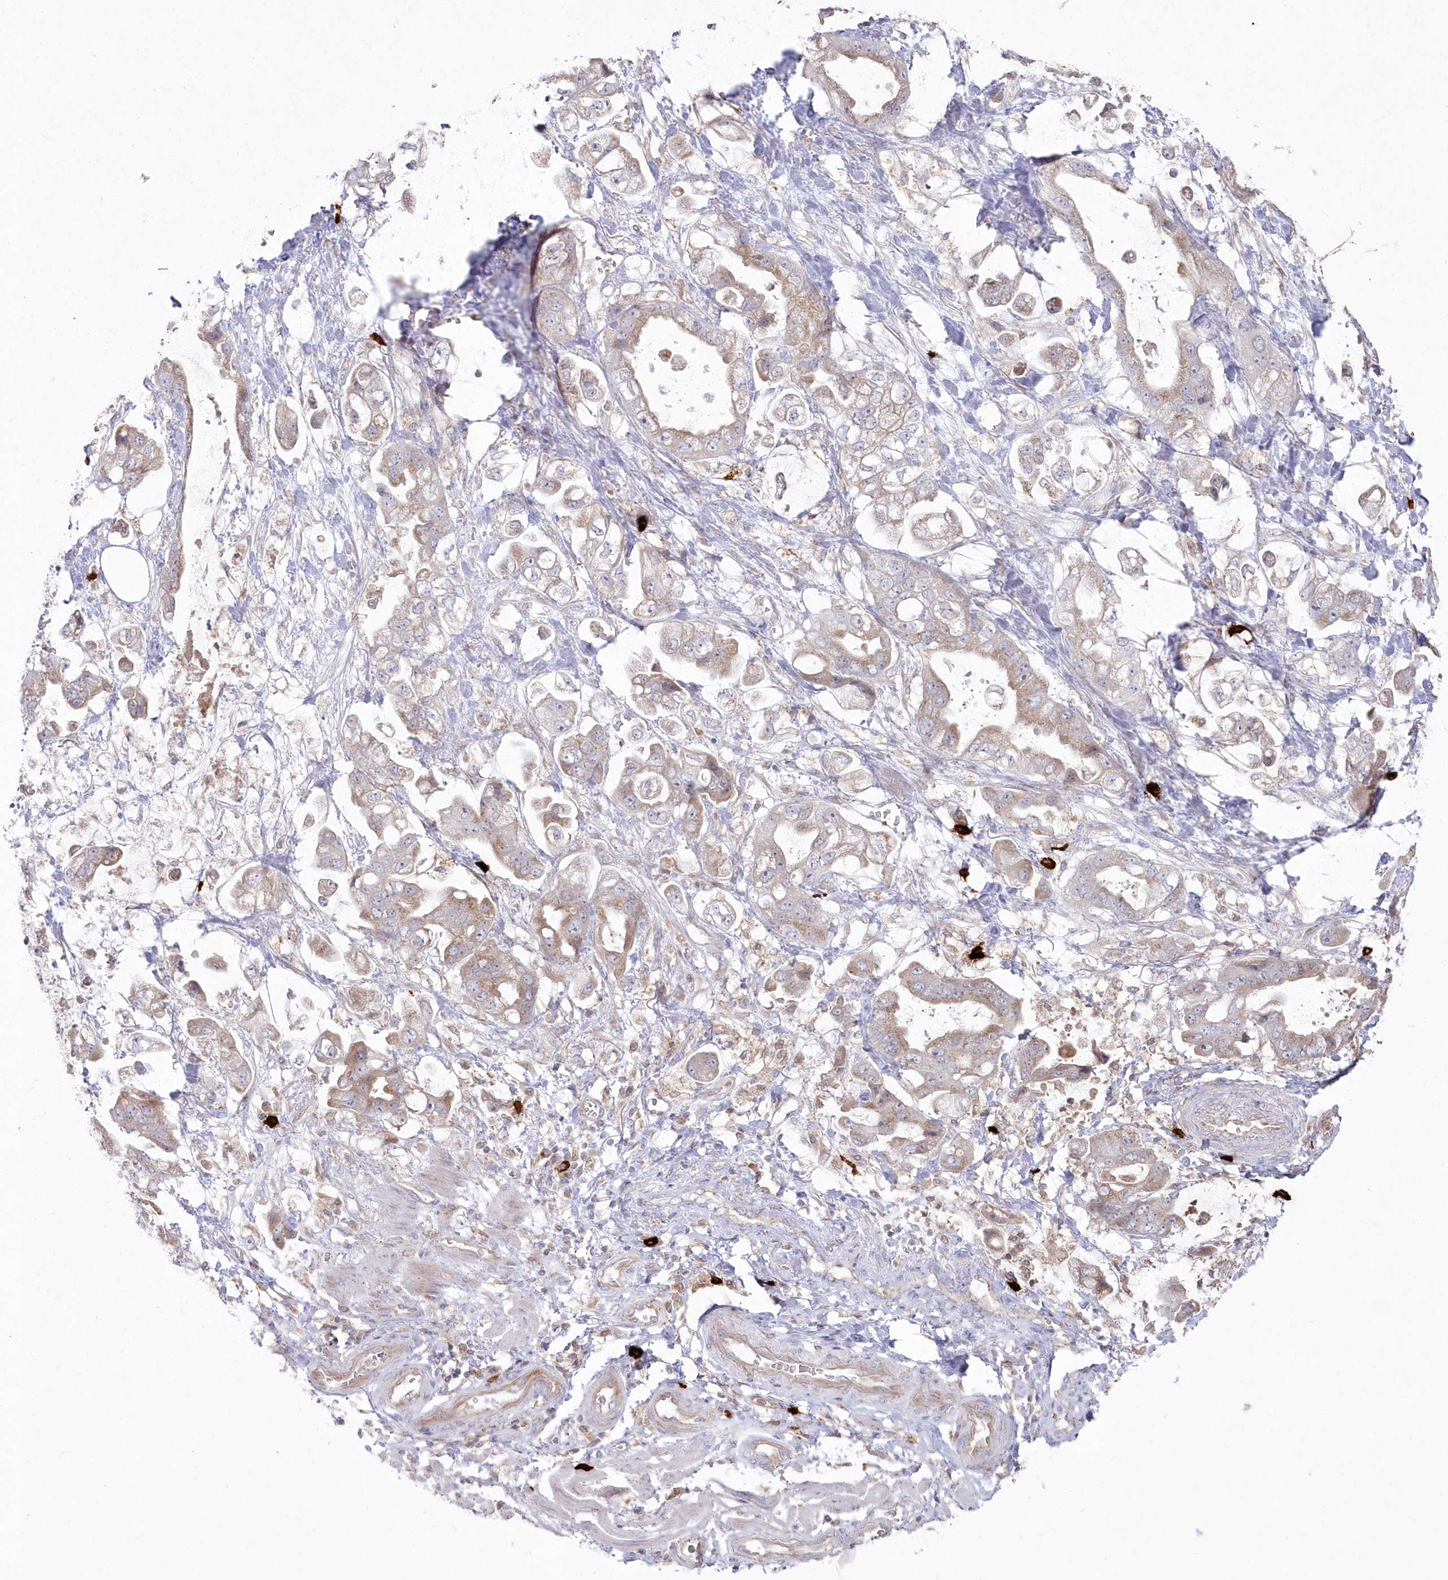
{"staining": {"intensity": "weak", "quantity": "25%-75%", "location": "cytoplasmic/membranous"}, "tissue": "stomach cancer", "cell_type": "Tumor cells", "image_type": "cancer", "snomed": [{"axis": "morphology", "description": "Adenocarcinoma, NOS"}, {"axis": "topography", "description": "Stomach"}], "caption": "This histopathology image shows immunohistochemistry (IHC) staining of human stomach adenocarcinoma, with low weak cytoplasmic/membranous positivity in approximately 25%-75% of tumor cells.", "gene": "ARSB", "patient": {"sex": "male", "age": 62}}